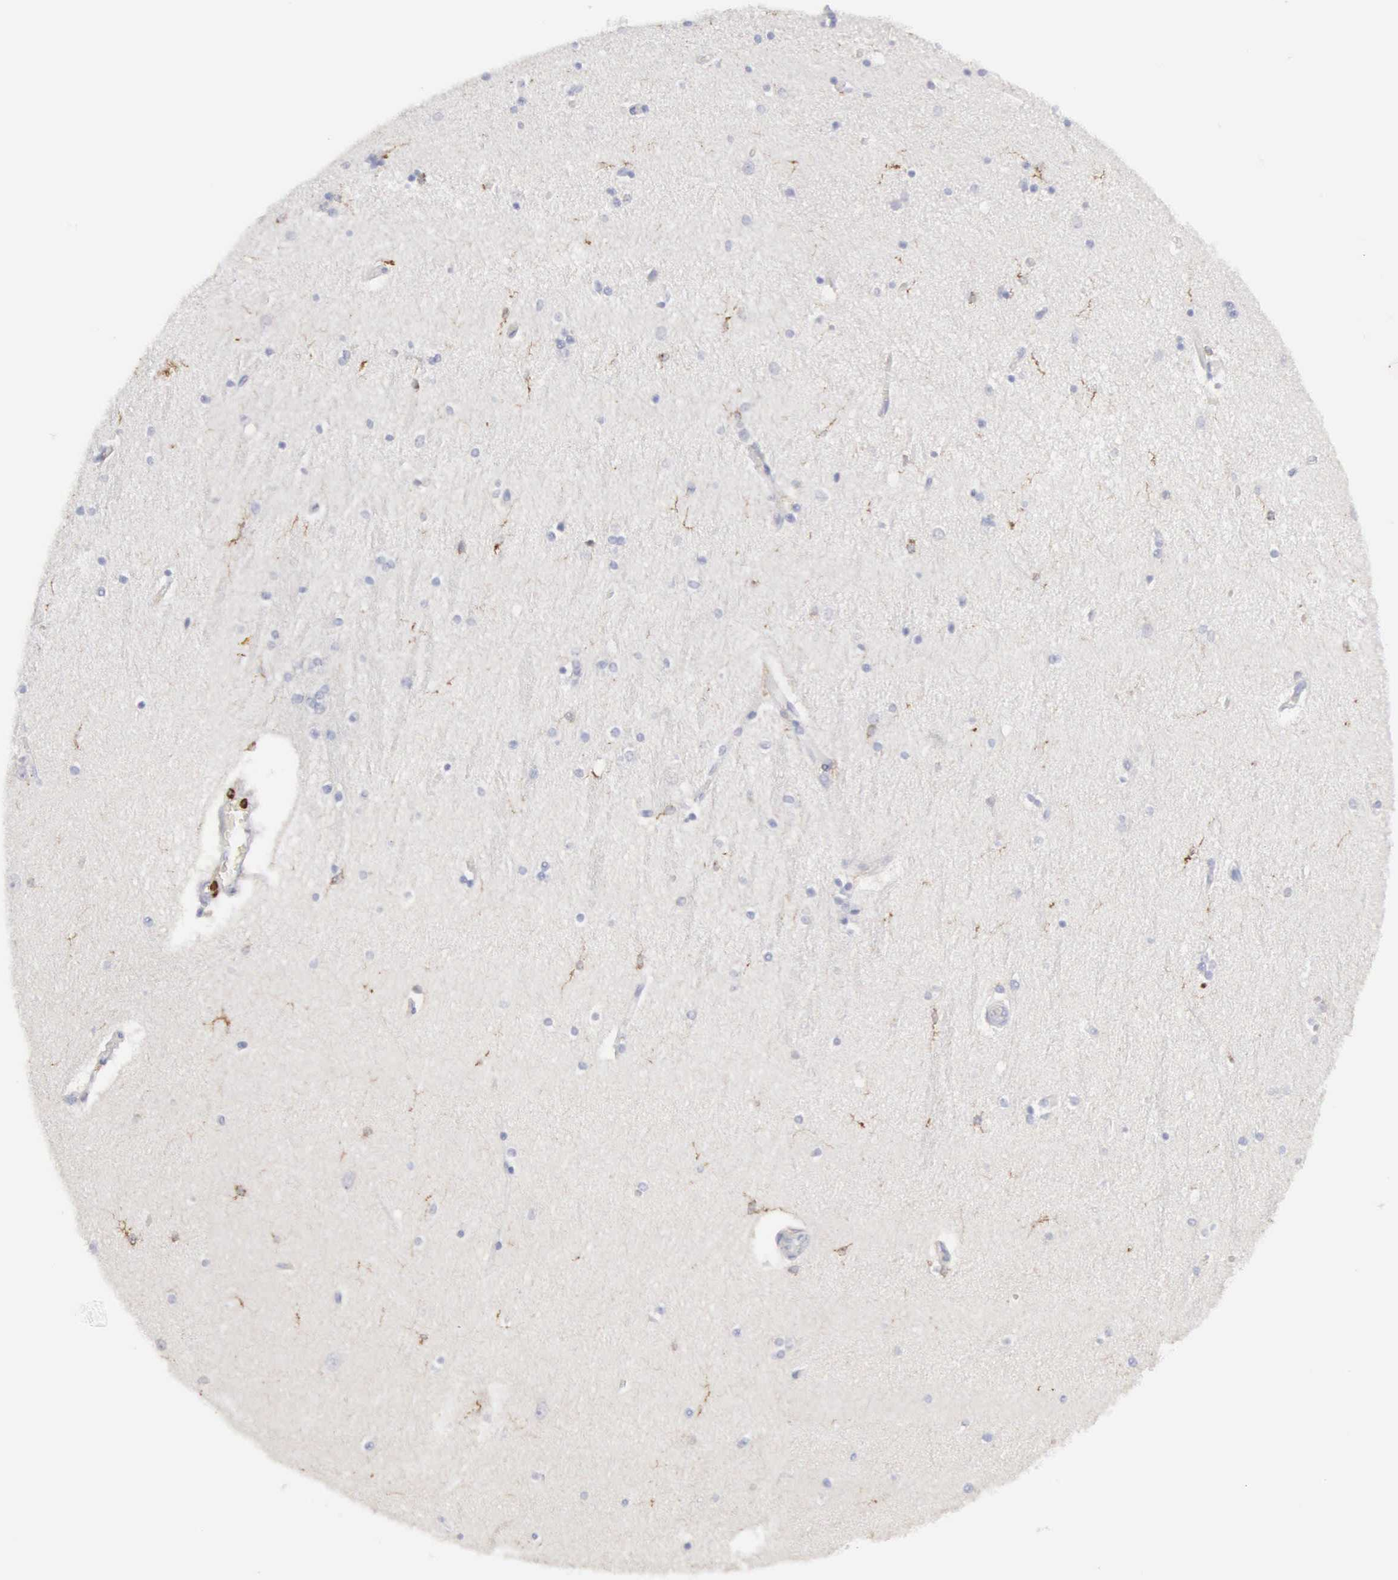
{"staining": {"intensity": "strong", "quantity": "<25%", "location": "cytoplasmic/membranous"}, "tissue": "hippocampus", "cell_type": "Glial cells", "image_type": "normal", "snomed": [{"axis": "morphology", "description": "Normal tissue, NOS"}, {"axis": "topography", "description": "Hippocampus"}], "caption": "A brown stain labels strong cytoplasmic/membranous expression of a protein in glial cells of normal human hippocampus.", "gene": "ENSG00000285304", "patient": {"sex": "female", "age": 54}}